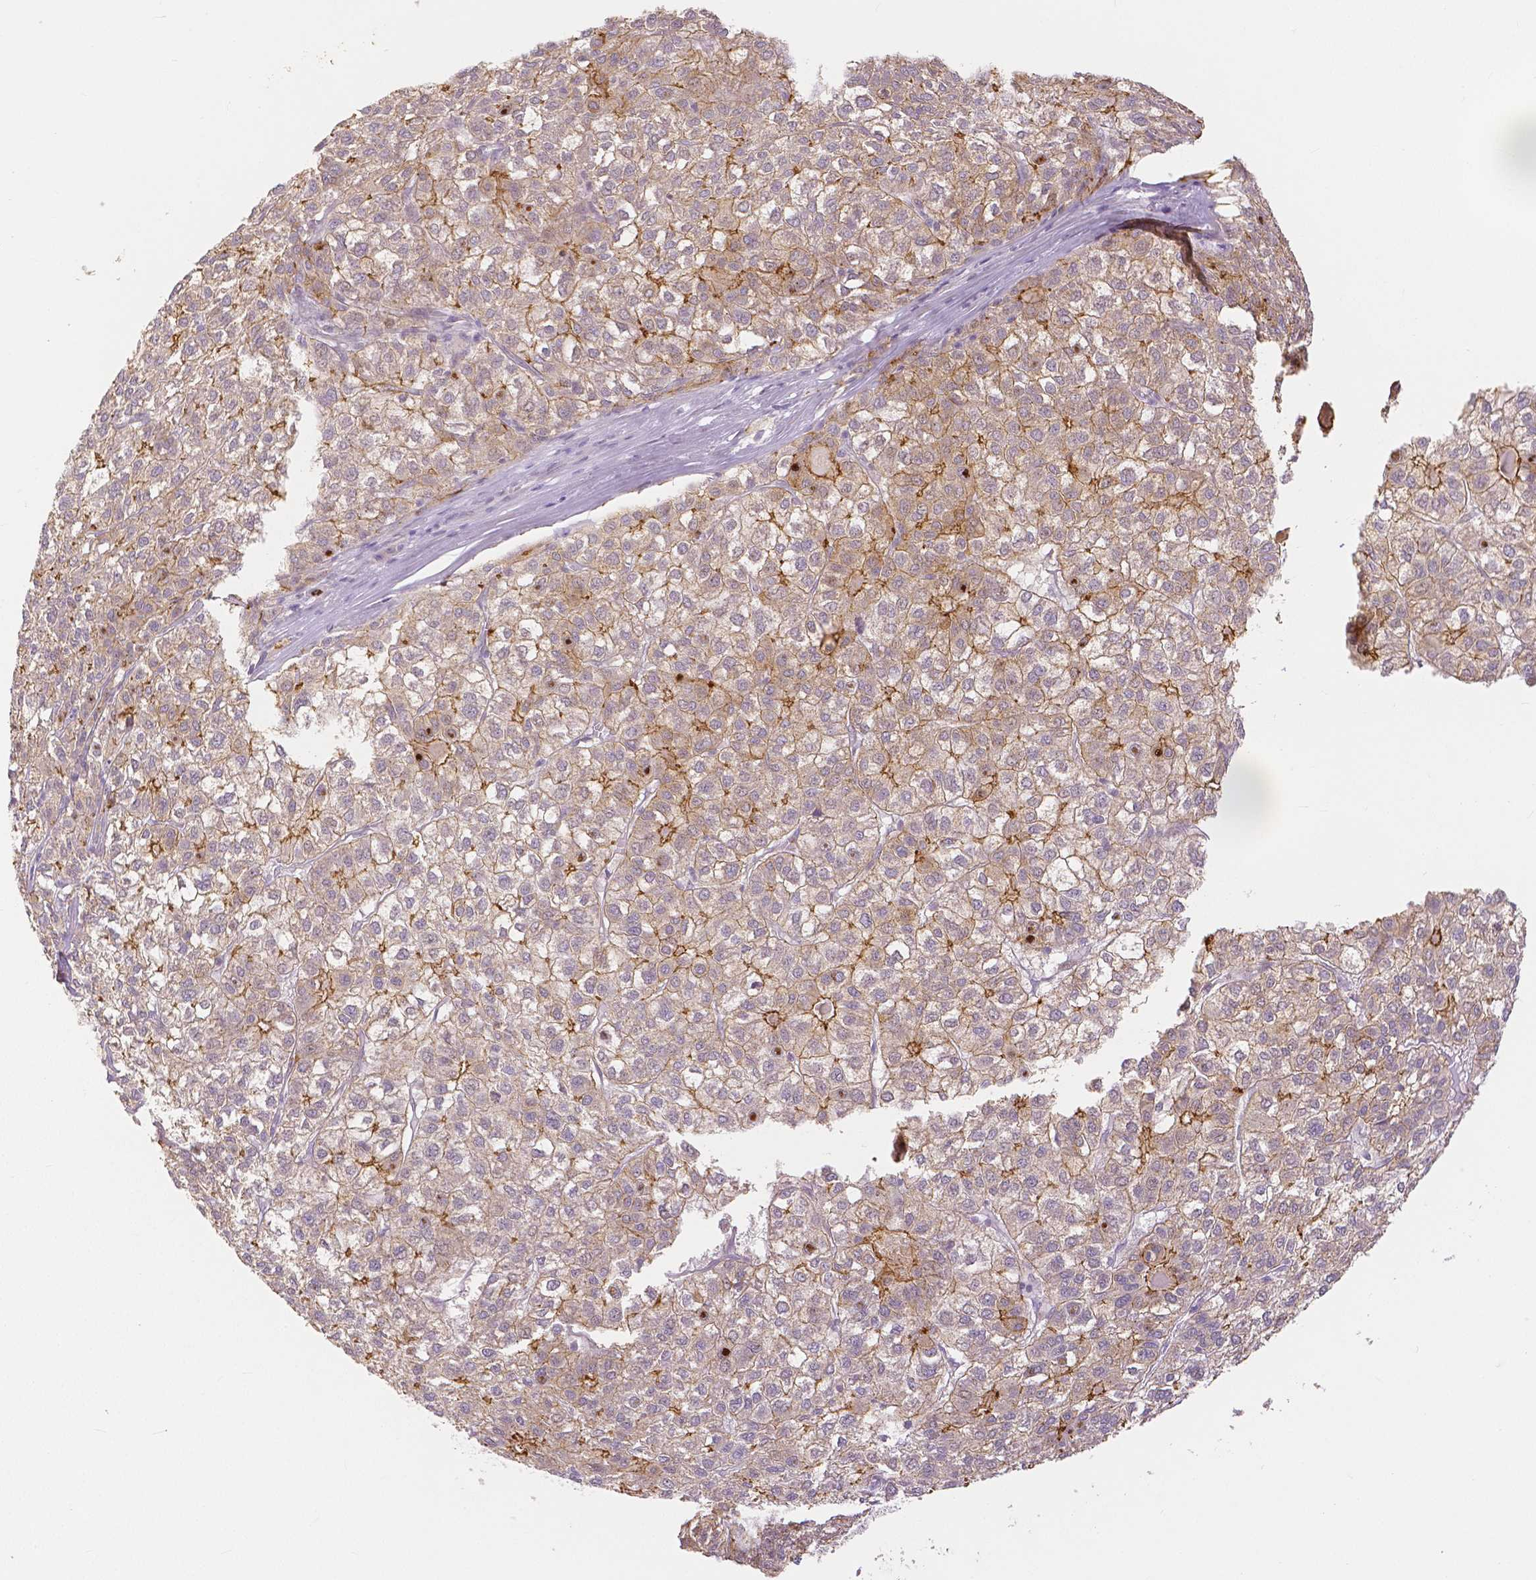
{"staining": {"intensity": "moderate", "quantity": "25%-75%", "location": "cytoplasmic/membranous"}, "tissue": "liver cancer", "cell_type": "Tumor cells", "image_type": "cancer", "snomed": [{"axis": "morphology", "description": "Carcinoma, Hepatocellular, NOS"}, {"axis": "topography", "description": "Liver"}], "caption": "This histopathology image demonstrates immunohistochemistry staining of human hepatocellular carcinoma (liver), with medium moderate cytoplasmic/membranous positivity in about 25%-75% of tumor cells.", "gene": "OCLN", "patient": {"sex": "female", "age": 43}}